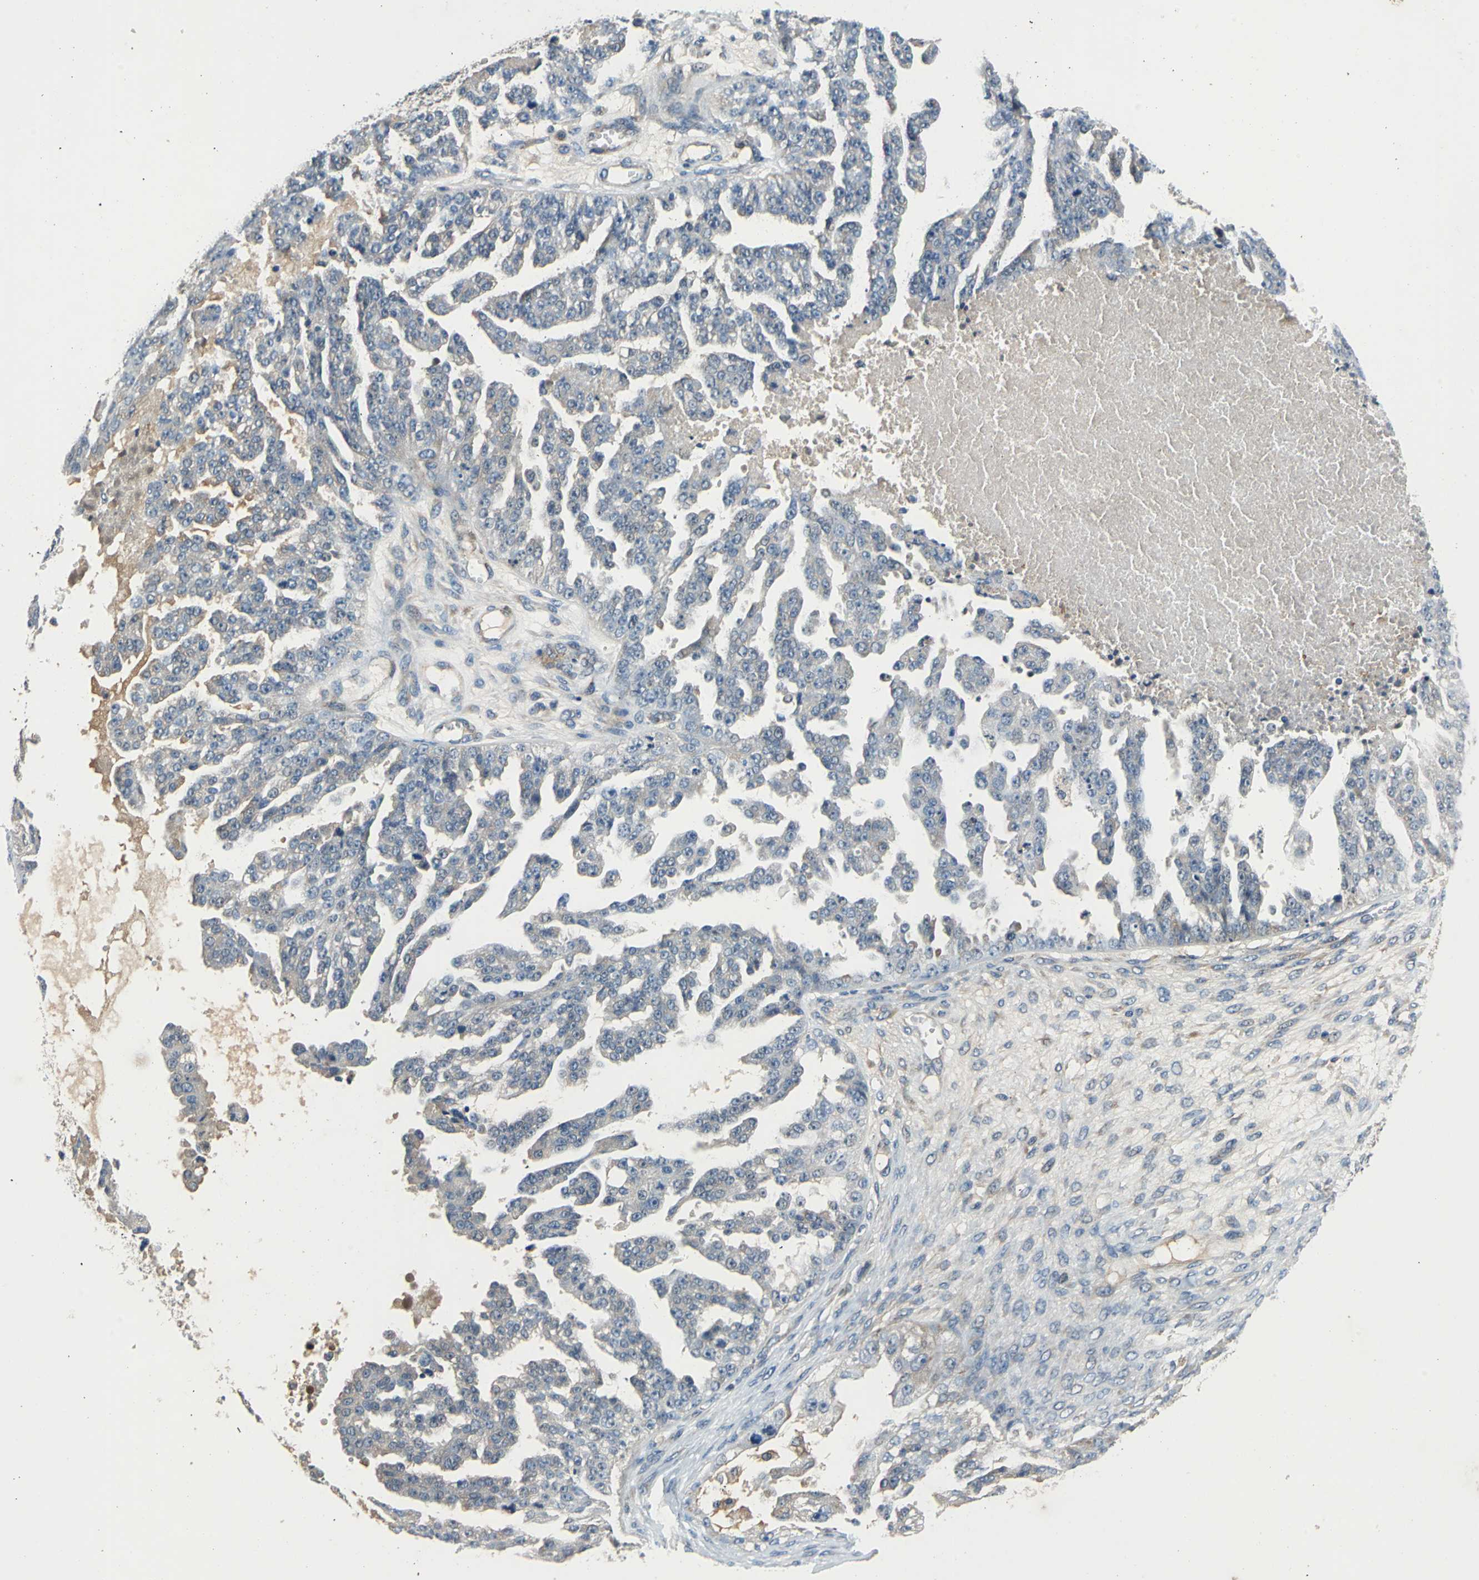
{"staining": {"intensity": "weak", "quantity": "25%-75%", "location": "cytoplasmic/membranous"}, "tissue": "ovarian cancer", "cell_type": "Tumor cells", "image_type": "cancer", "snomed": [{"axis": "morphology", "description": "Carcinoma, NOS"}, {"axis": "topography", "description": "Soft tissue"}, {"axis": "topography", "description": "Ovary"}], "caption": "Immunohistochemistry (IHC) of ovarian cancer shows low levels of weak cytoplasmic/membranous positivity in about 25%-75% of tumor cells.", "gene": "SLC19A2", "patient": {"sex": "female", "age": 54}}